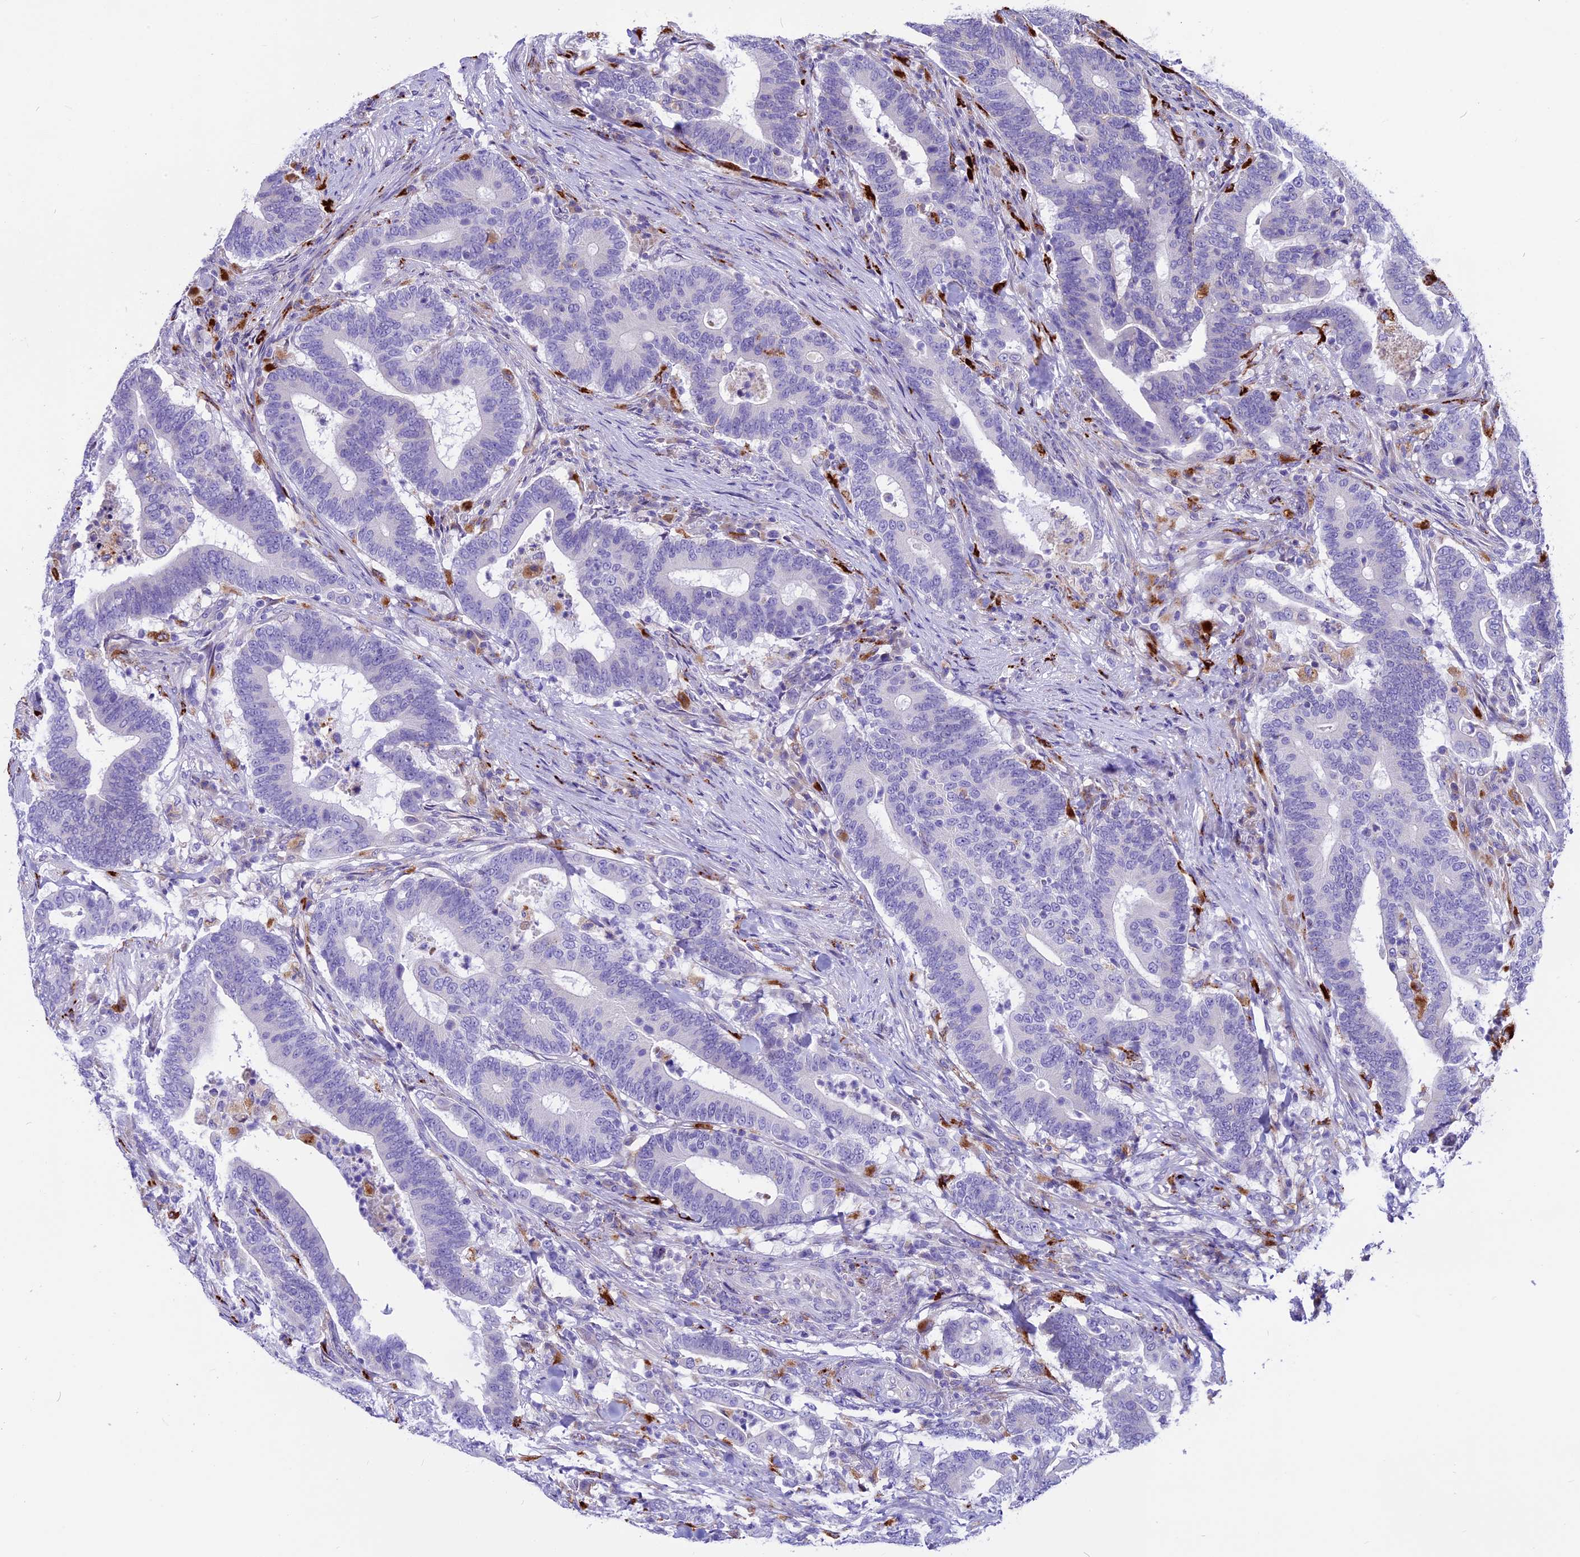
{"staining": {"intensity": "negative", "quantity": "none", "location": "none"}, "tissue": "colorectal cancer", "cell_type": "Tumor cells", "image_type": "cancer", "snomed": [{"axis": "morphology", "description": "Adenocarcinoma, NOS"}, {"axis": "topography", "description": "Colon"}], "caption": "A micrograph of human colorectal cancer (adenocarcinoma) is negative for staining in tumor cells.", "gene": "THRSP", "patient": {"sex": "female", "age": 66}}